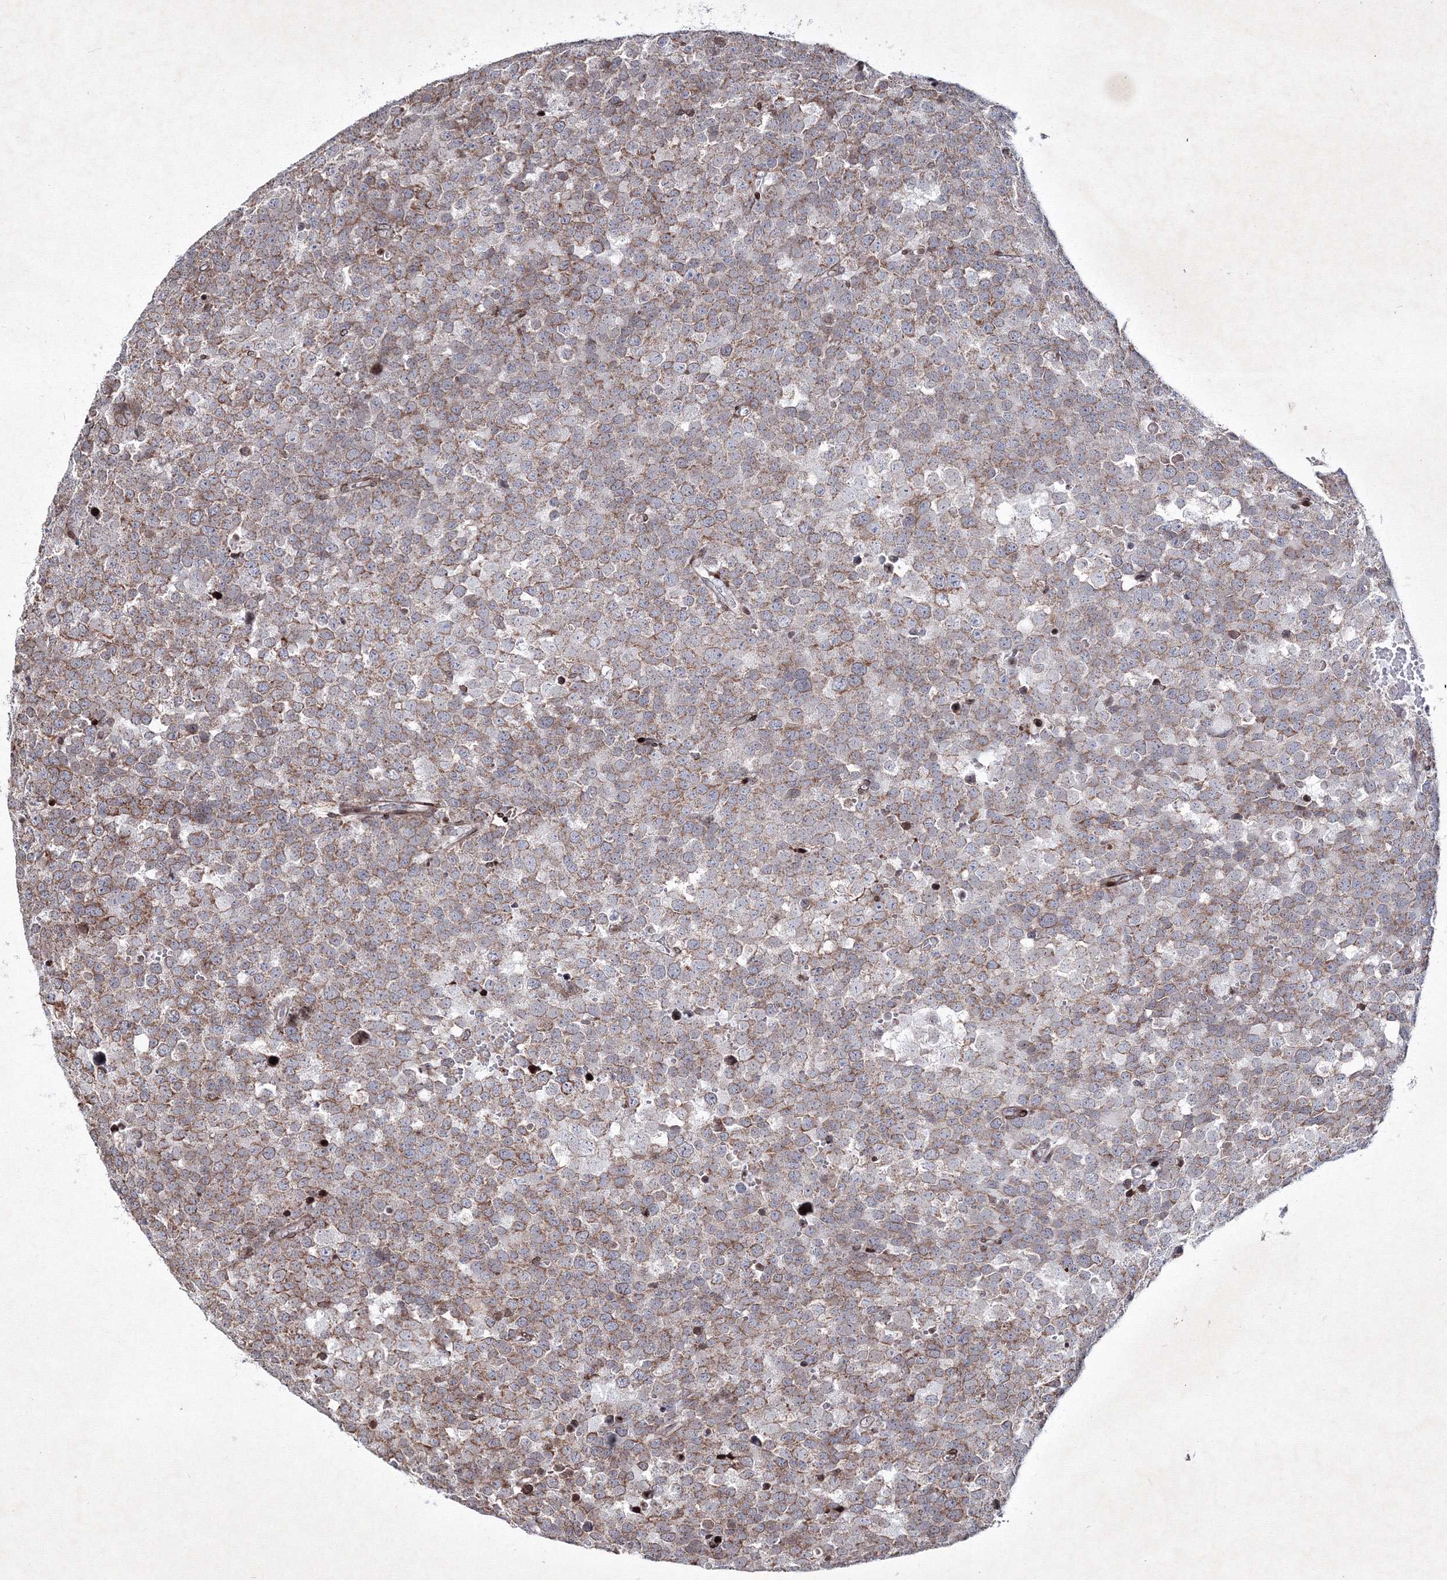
{"staining": {"intensity": "moderate", "quantity": ">75%", "location": "cytoplasmic/membranous"}, "tissue": "testis cancer", "cell_type": "Tumor cells", "image_type": "cancer", "snomed": [{"axis": "morphology", "description": "Seminoma, NOS"}, {"axis": "topography", "description": "Testis"}], "caption": "Seminoma (testis) stained for a protein (brown) exhibits moderate cytoplasmic/membranous positive staining in about >75% of tumor cells.", "gene": "SMIM29", "patient": {"sex": "male", "age": 71}}